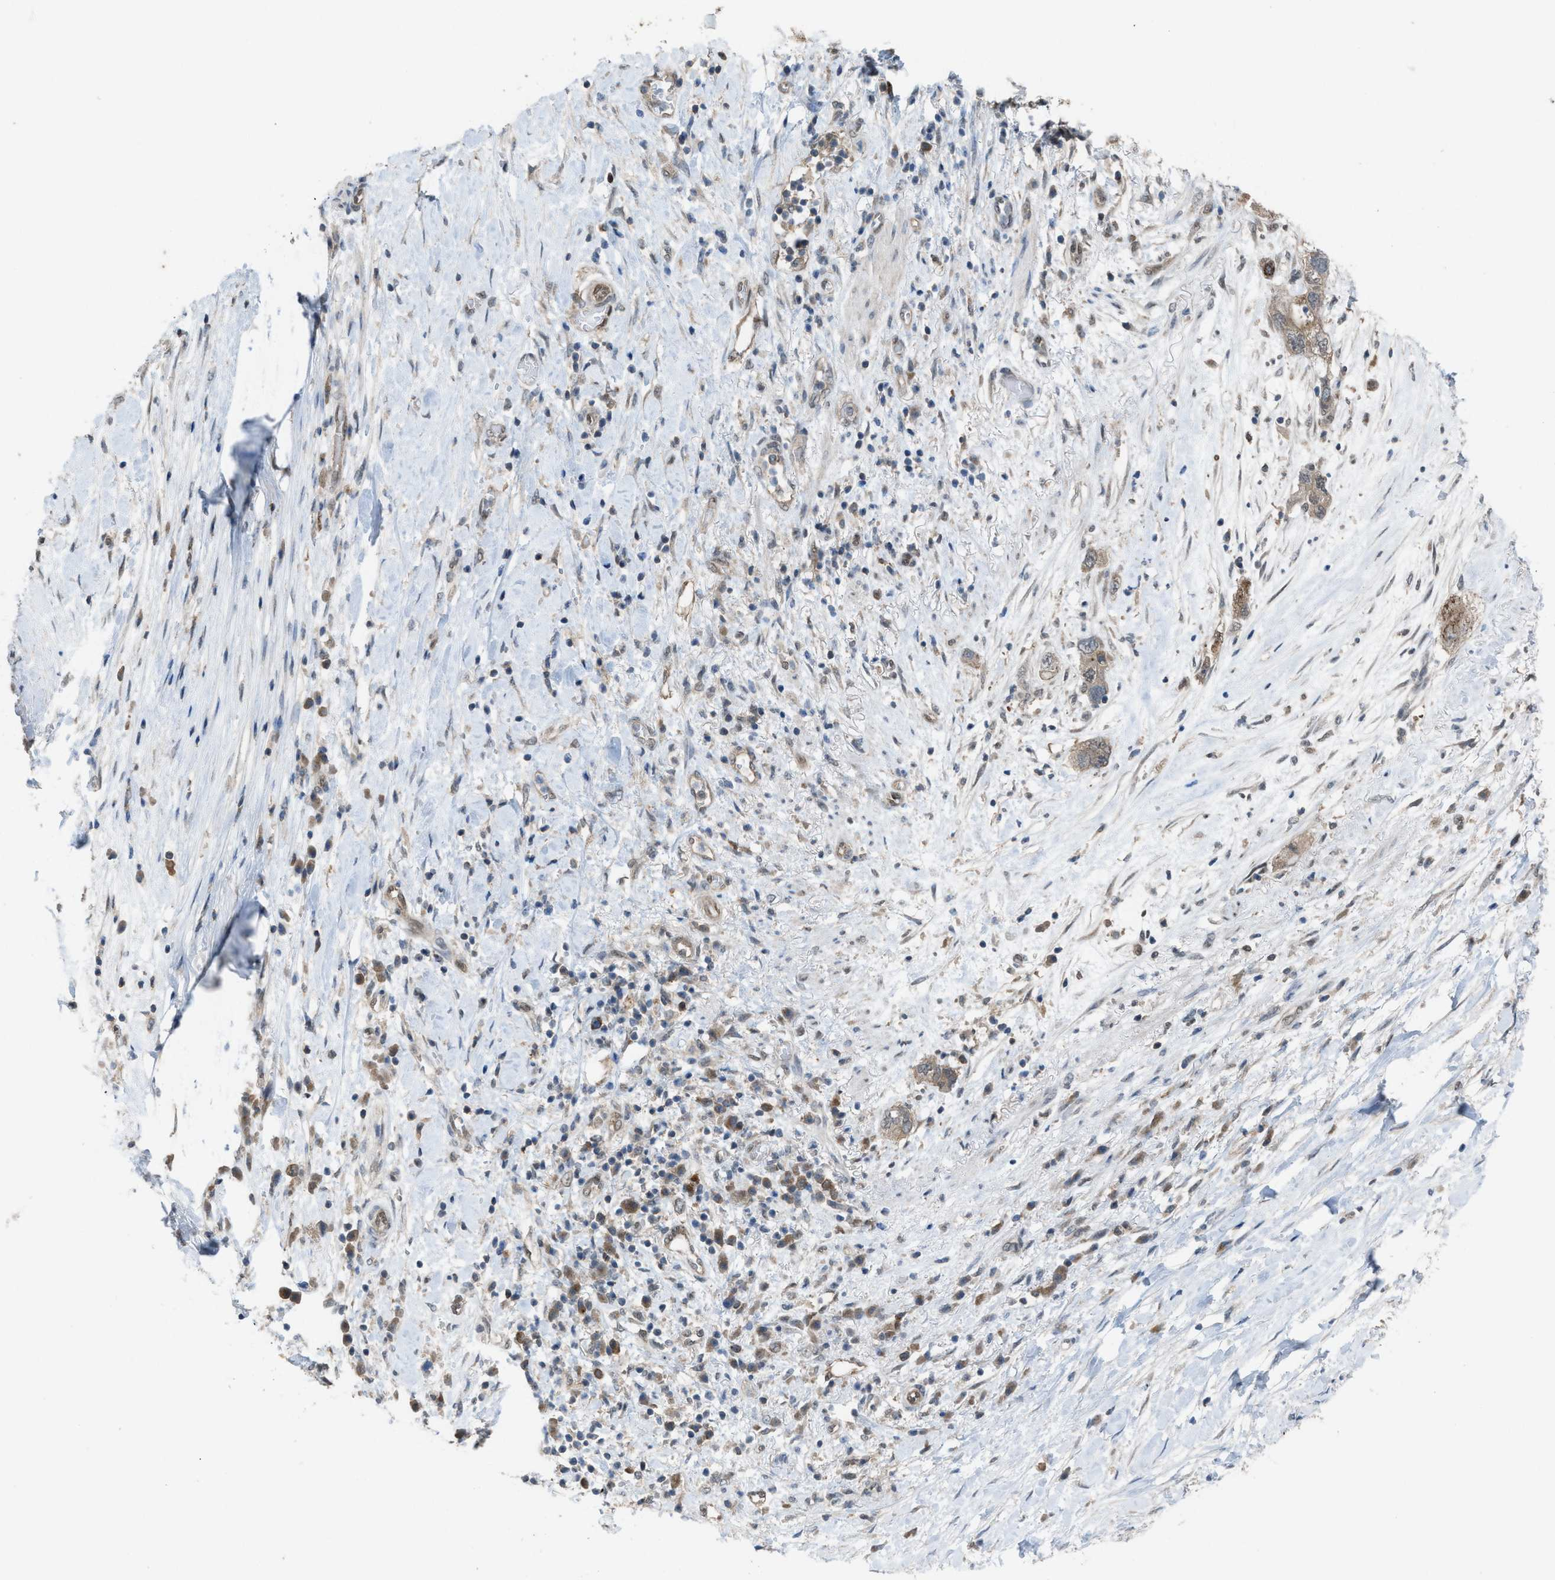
{"staining": {"intensity": "moderate", "quantity": ">75%", "location": "cytoplasmic/membranous"}, "tissue": "pancreatic cancer", "cell_type": "Tumor cells", "image_type": "cancer", "snomed": [{"axis": "morphology", "description": "Adenocarcinoma, NOS"}, {"axis": "topography", "description": "Pancreas"}], "caption": "Immunohistochemistry (IHC) (DAB) staining of human pancreatic adenocarcinoma demonstrates moderate cytoplasmic/membranous protein expression in about >75% of tumor cells.", "gene": "PLAA", "patient": {"sex": "female", "age": 73}}